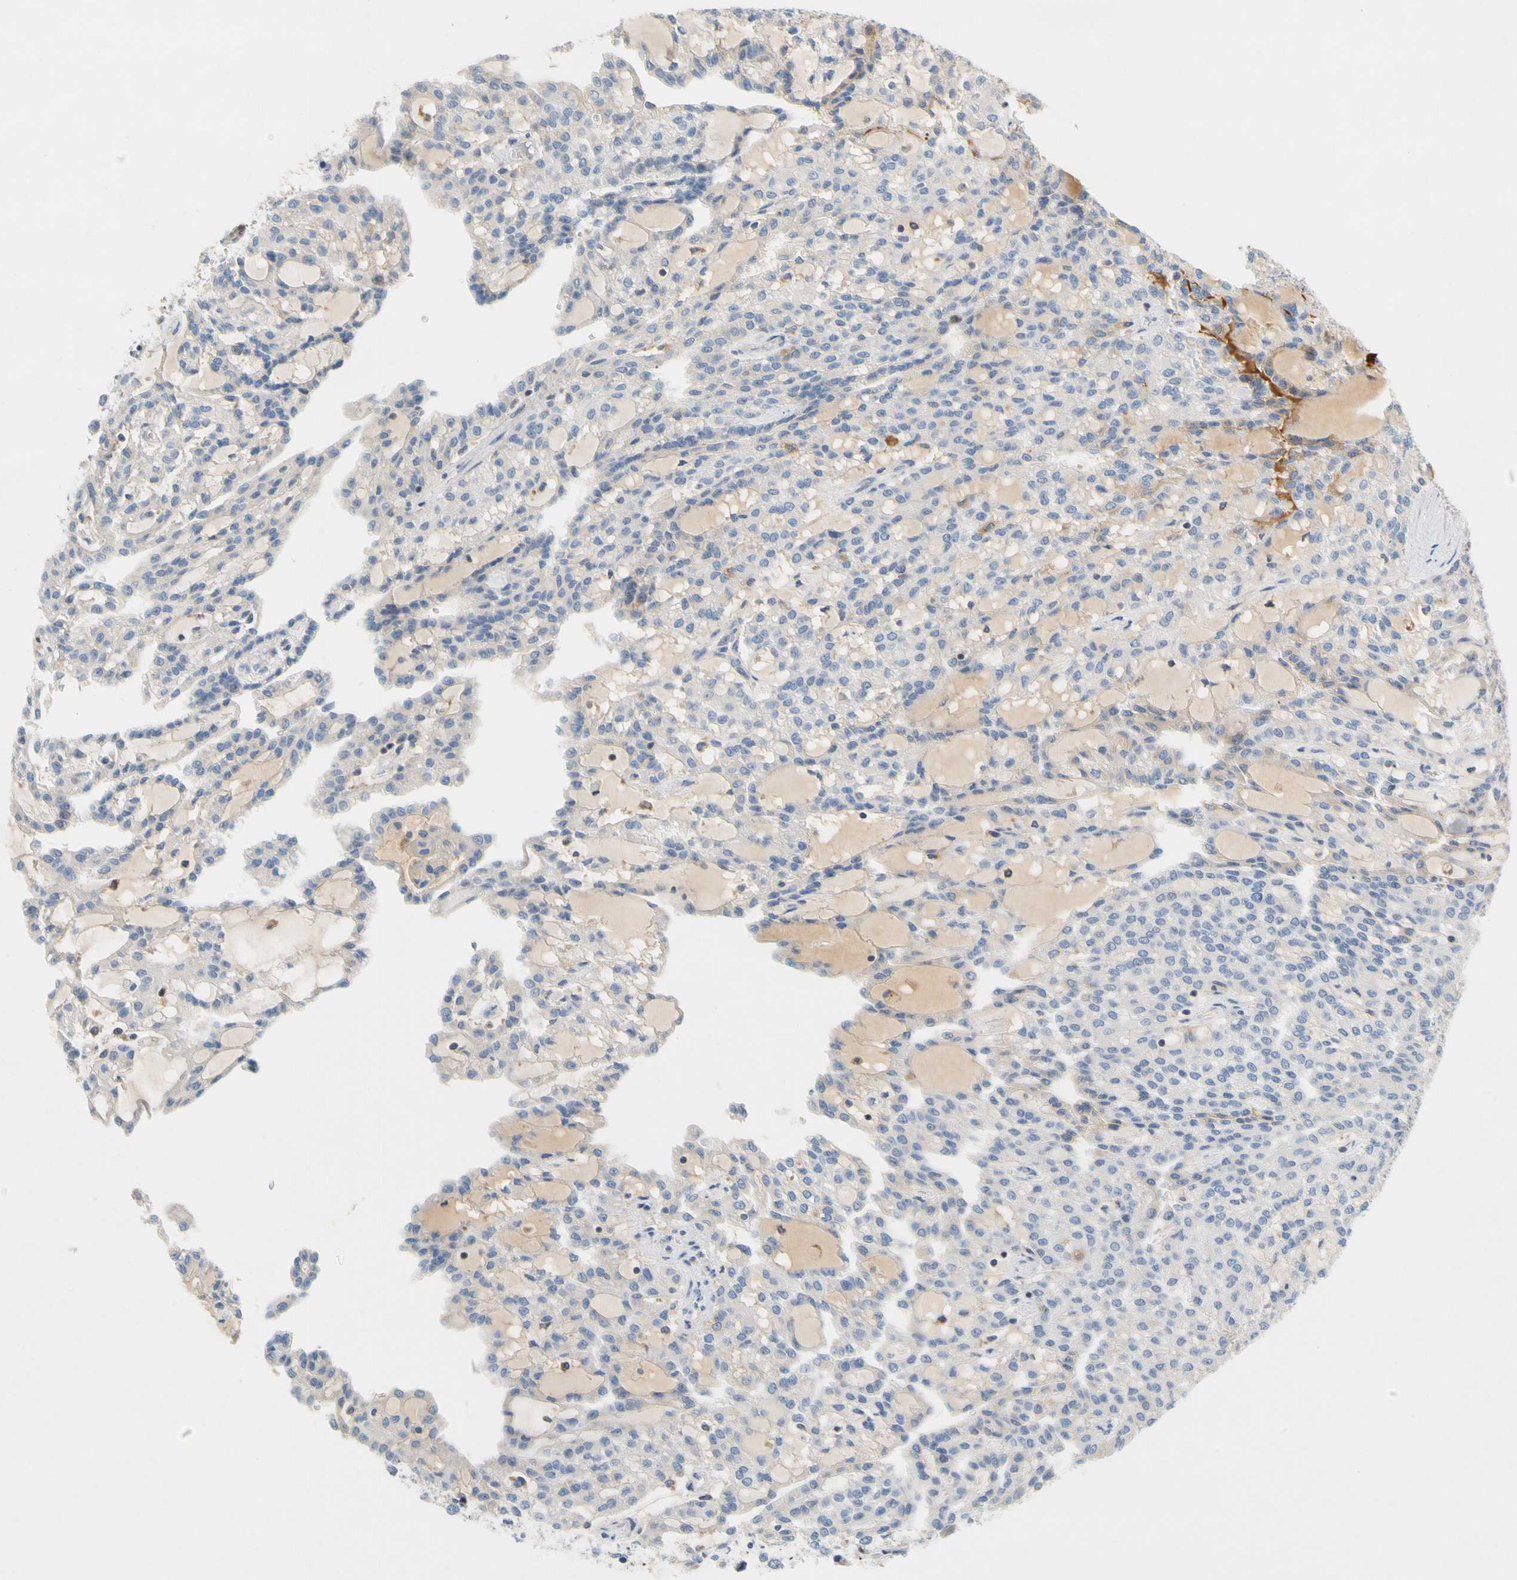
{"staining": {"intensity": "negative", "quantity": "none", "location": "none"}, "tissue": "renal cancer", "cell_type": "Tumor cells", "image_type": "cancer", "snomed": [{"axis": "morphology", "description": "Adenocarcinoma, NOS"}, {"axis": "topography", "description": "Kidney"}], "caption": "Tumor cells are negative for brown protein staining in renal adenocarcinoma.", "gene": "SP140", "patient": {"sex": "male", "age": 63}}